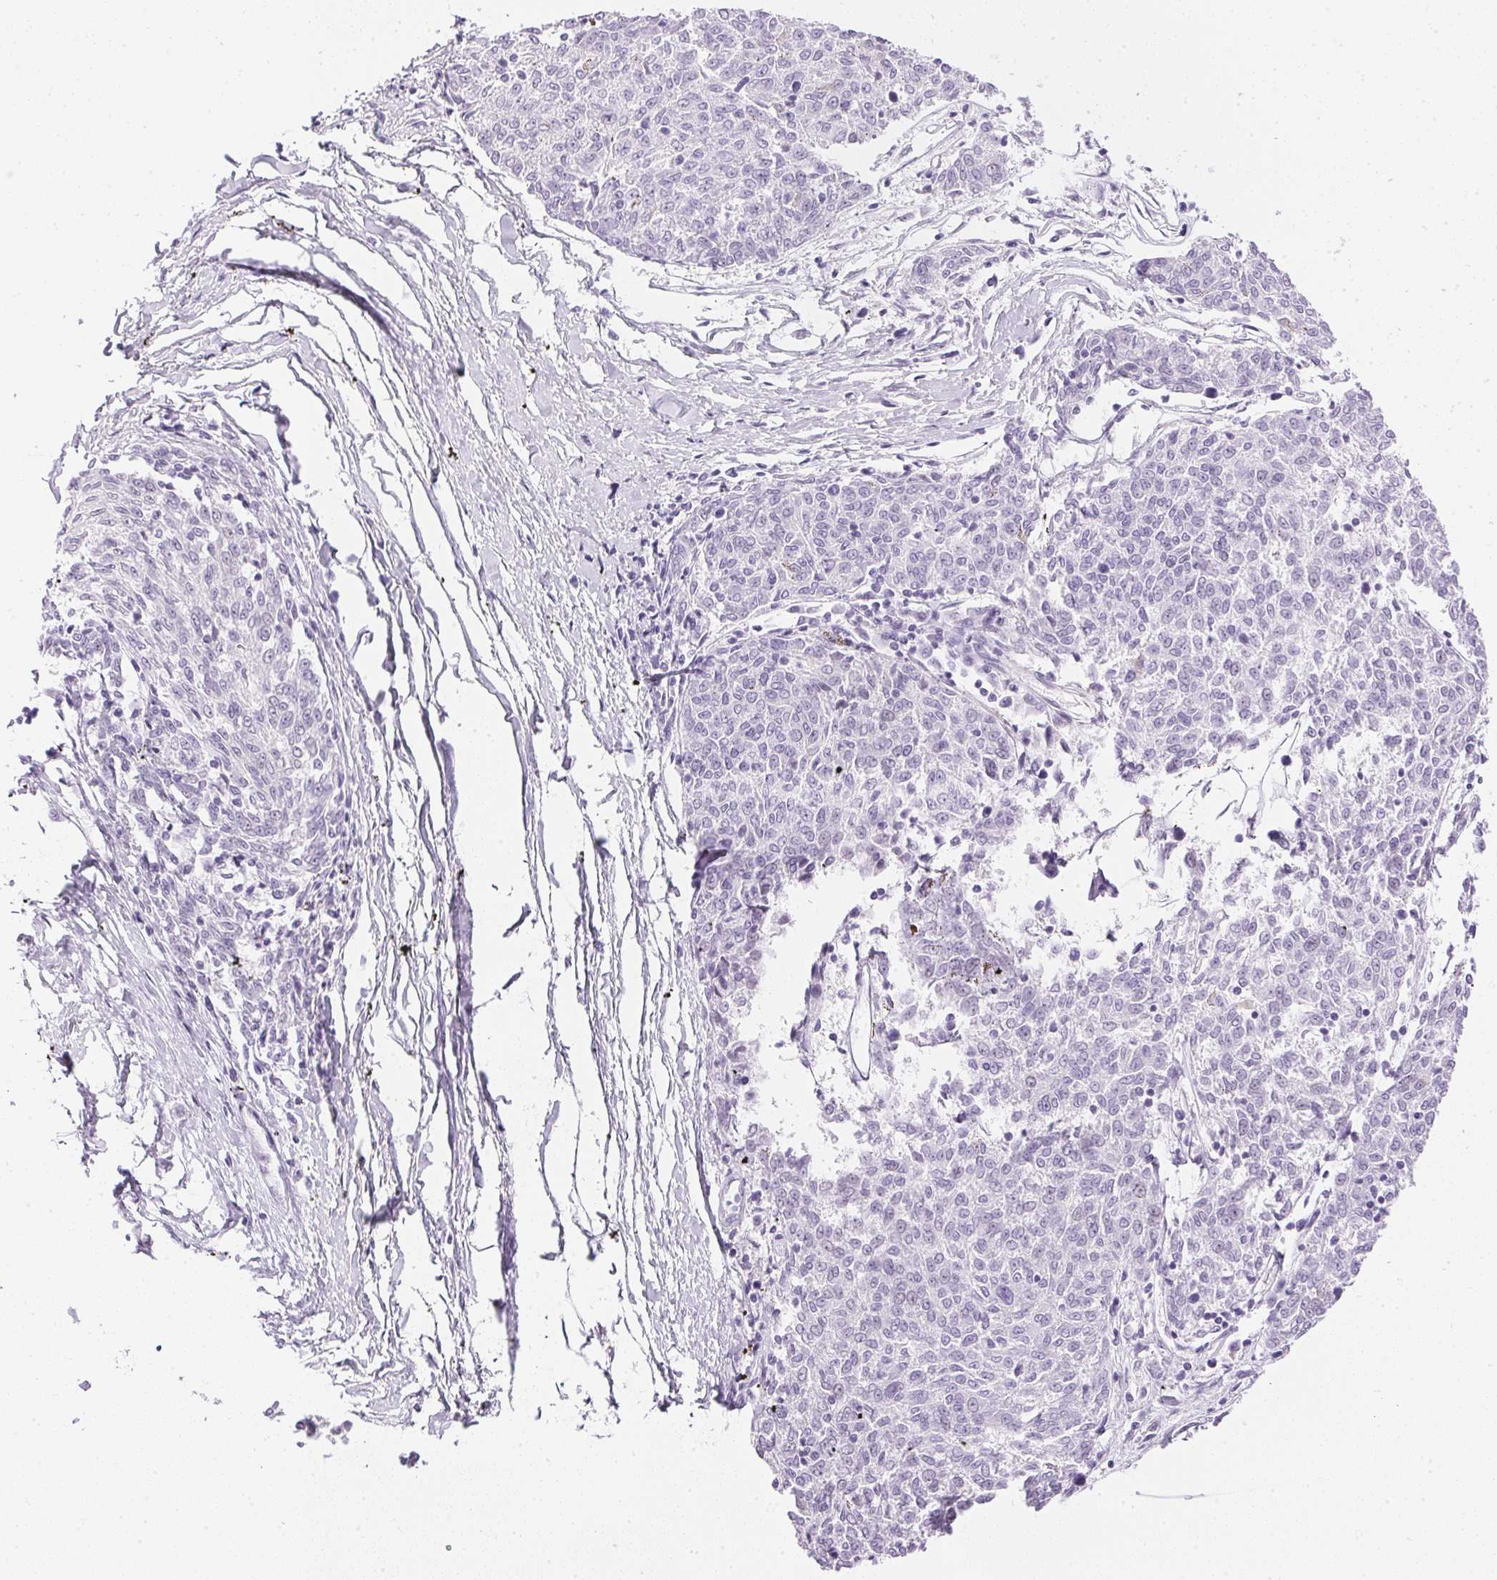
{"staining": {"intensity": "negative", "quantity": "none", "location": "none"}, "tissue": "melanoma", "cell_type": "Tumor cells", "image_type": "cancer", "snomed": [{"axis": "morphology", "description": "Malignant melanoma, NOS"}, {"axis": "topography", "description": "Skin"}], "caption": "This image is of malignant melanoma stained with immunohistochemistry (IHC) to label a protein in brown with the nuclei are counter-stained blue. There is no staining in tumor cells. (Stains: DAB immunohistochemistry (IHC) with hematoxylin counter stain, Microscopy: brightfield microscopy at high magnification).", "gene": "CPB1", "patient": {"sex": "female", "age": 72}}